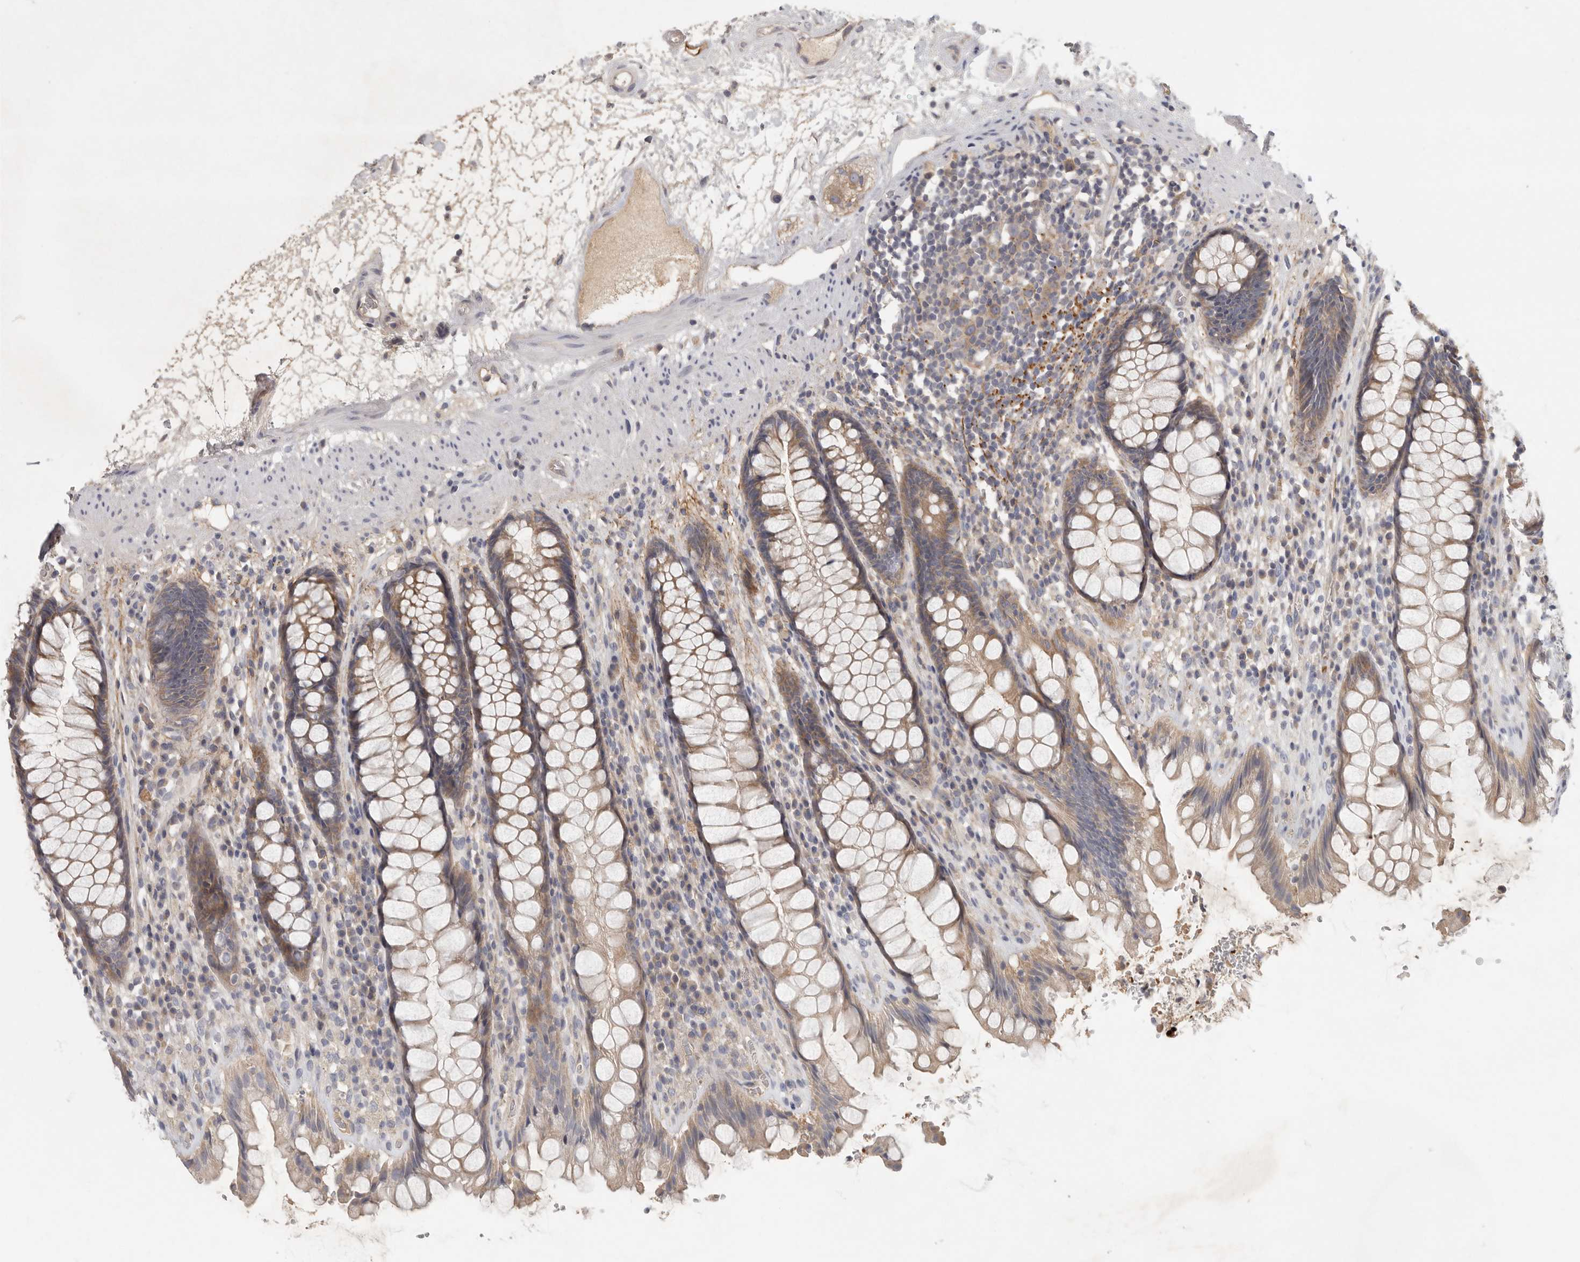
{"staining": {"intensity": "moderate", "quantity": ">75%", "location": "cytoplasmic/membranous"}, "tissue": "rectum", "cell_type": "Glandular cells", "image_type": "normal", "snomed": [{"axis": "morphology", "description": "Normal tissue, NOS"}, {"axis": "topography", "description": "Rectum"}], "caption": "Rectum stained with DAB immunohistochemistry (IHC) reveals medium levels of moderate cytoplasmic/membranous staining in approximately >75% of glandular cells. The staining was performed using DAB (3,3'-diaminobenzidine) to visualize the protein expression in brown, while the nuclei were stained in blue with hematoxylin (Magnification: 20x).", "gene": "CFAP298", "patient": {"sex": "male", "age": 64}}